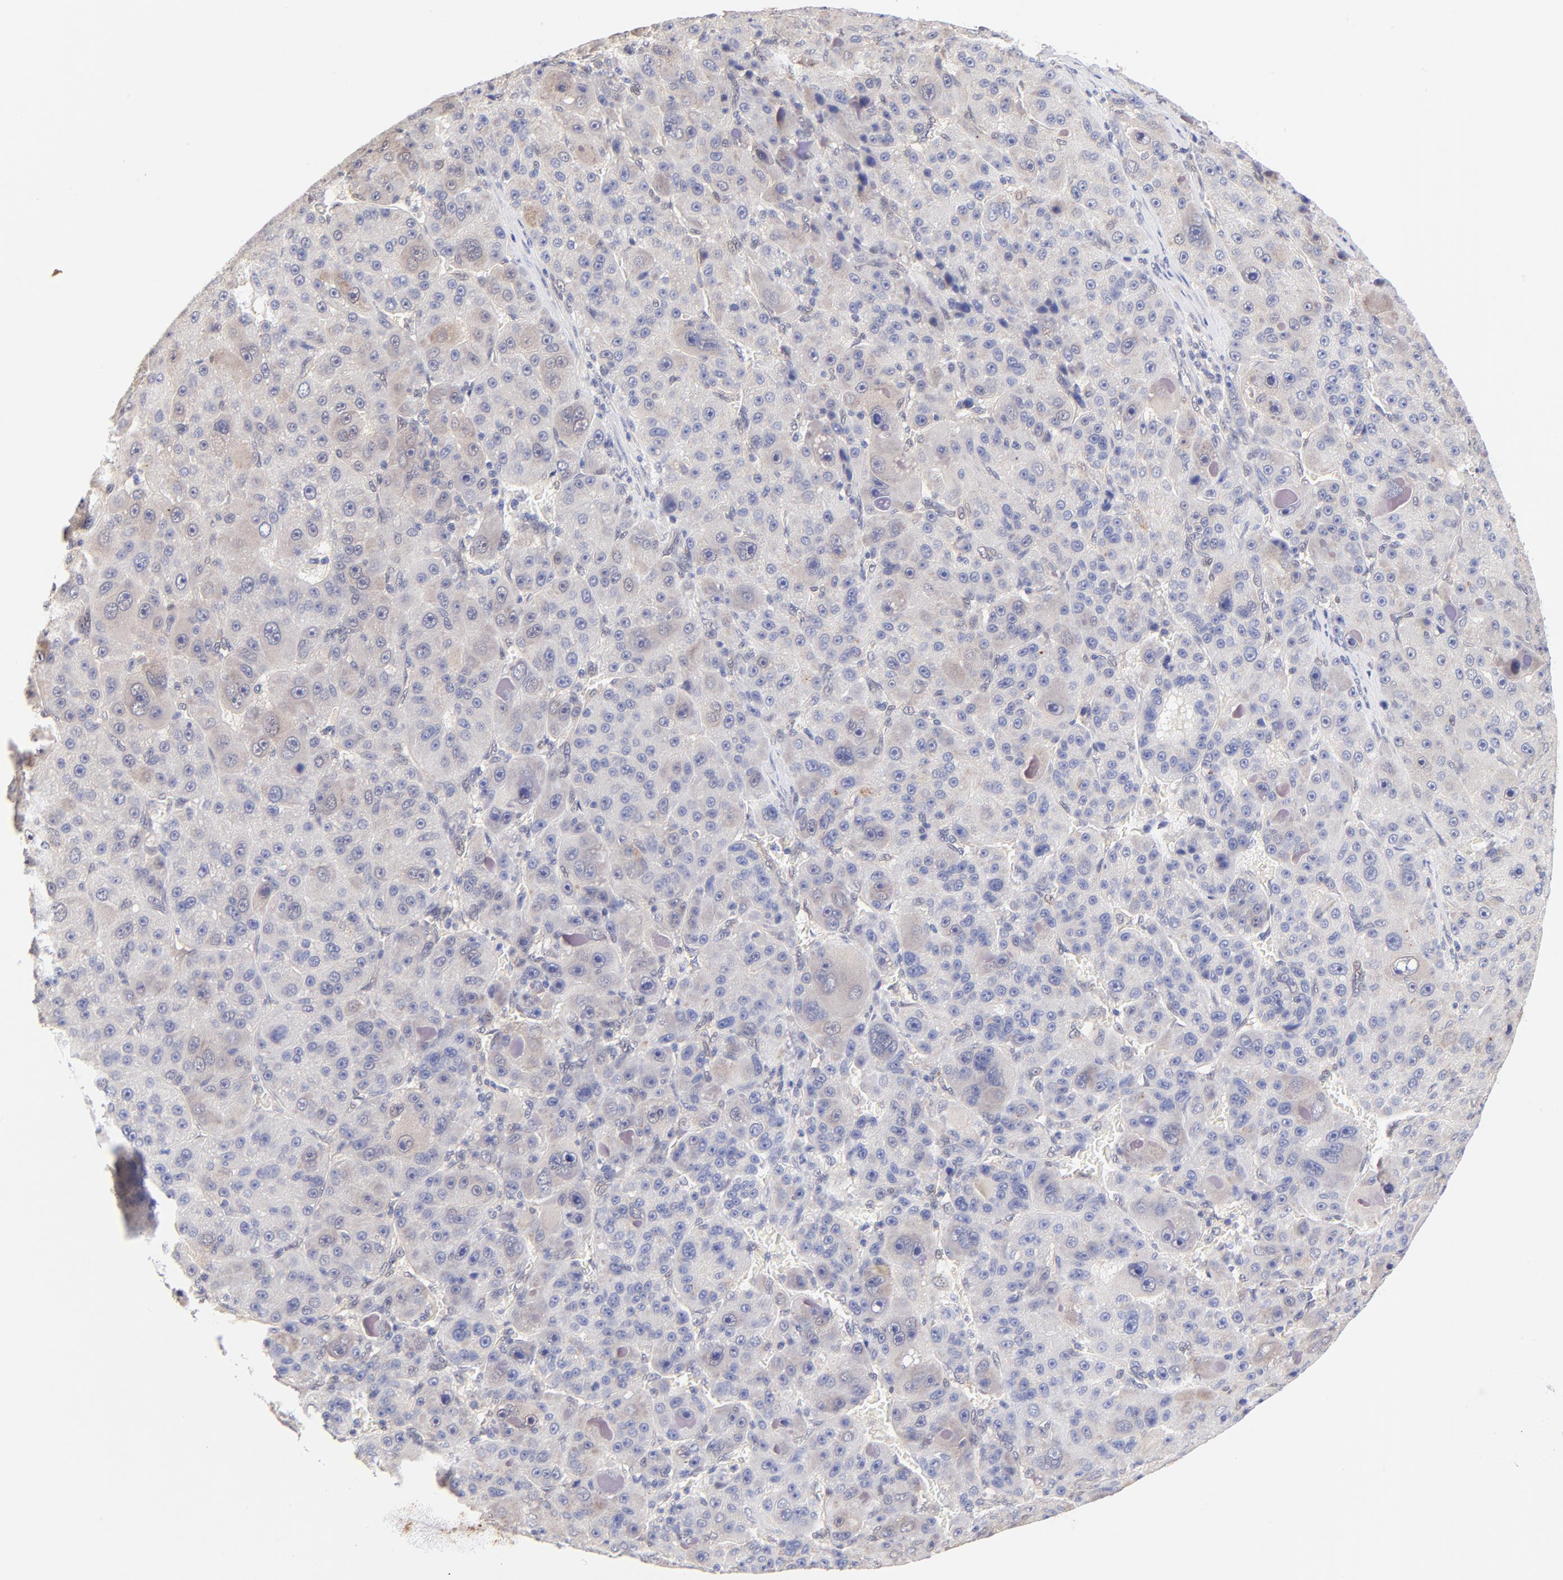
{"staining": {"intensity": "negative", "quantity": "none", "location": "none"}, "tissue": "liver cancer", "cell_type": "Tumor cells", "image_type": "cancer", "snomed": [{"axis": "morphology", "description": "Carcinoma, Hepatocellular, NOS"}, {"axis": "topography", "description": "Liver"}], "caption": "Tumor cells show no significant protein staining in liver cancer.", "gene": "TXNL1", "patient": {"sex": "male", "age": 76}}